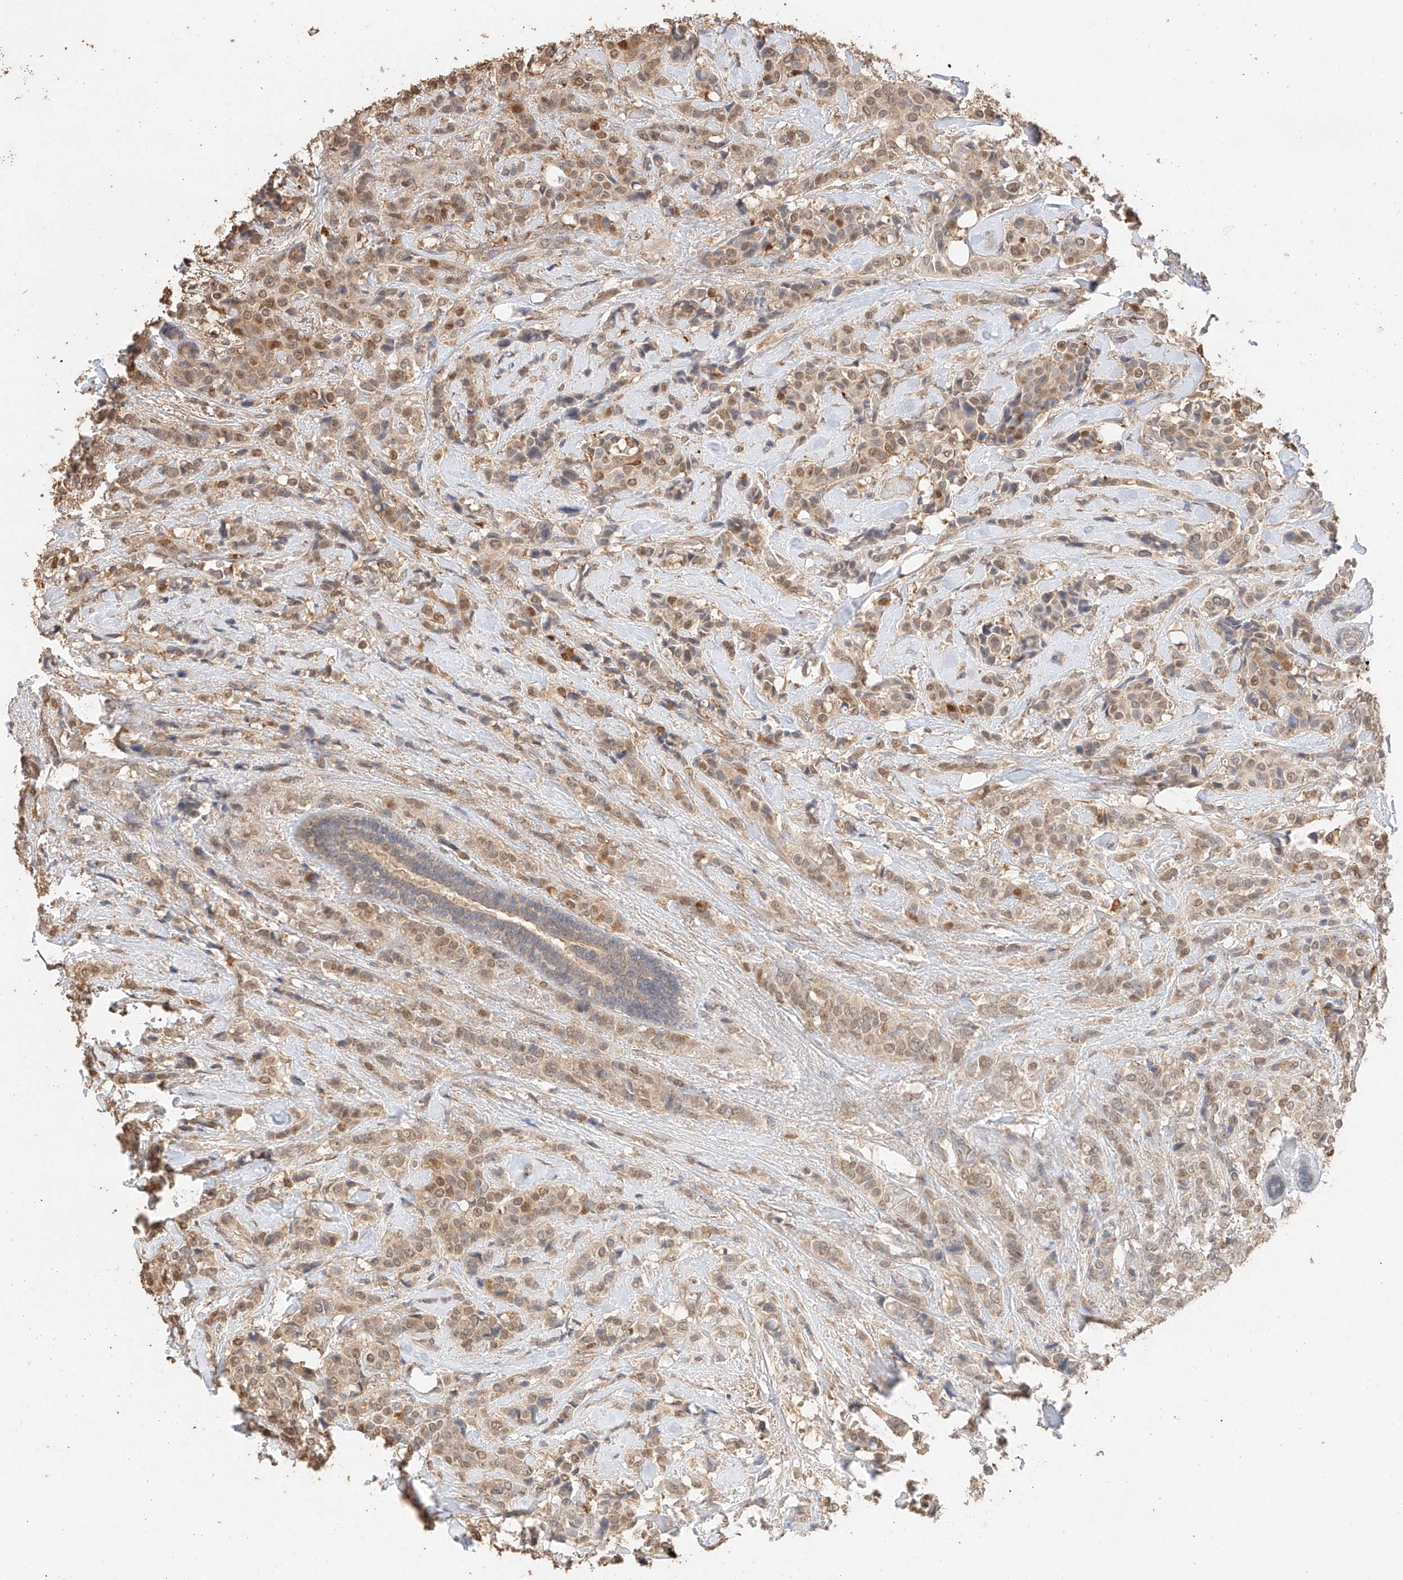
{"staining": {"intensity": "moderate", "quantity": ">75%", "location": "cytoplasmic/membranous,nuclear"}, "tissue": "breast cancer", "cell_type": "Tumor cells", "image_type": "cancer", "snomed": [{"axis": "morphology", "description": "Lobular carcinoma"}, {"axis": "topography", "description": "Breast"}], "caption": "Protein expression analysis of breast cancer (lobular carcinoma) exhibits moderate cytoplasmic/membranous and nuclear positivity in about >75% of tumor cells. (DAB (3,3'-diaminobenzidine) IHC, brown staining for protein, blue staining for nuclei).", "gene": "IL22RA2", "patient": {"sex": "female", "age": 51}}